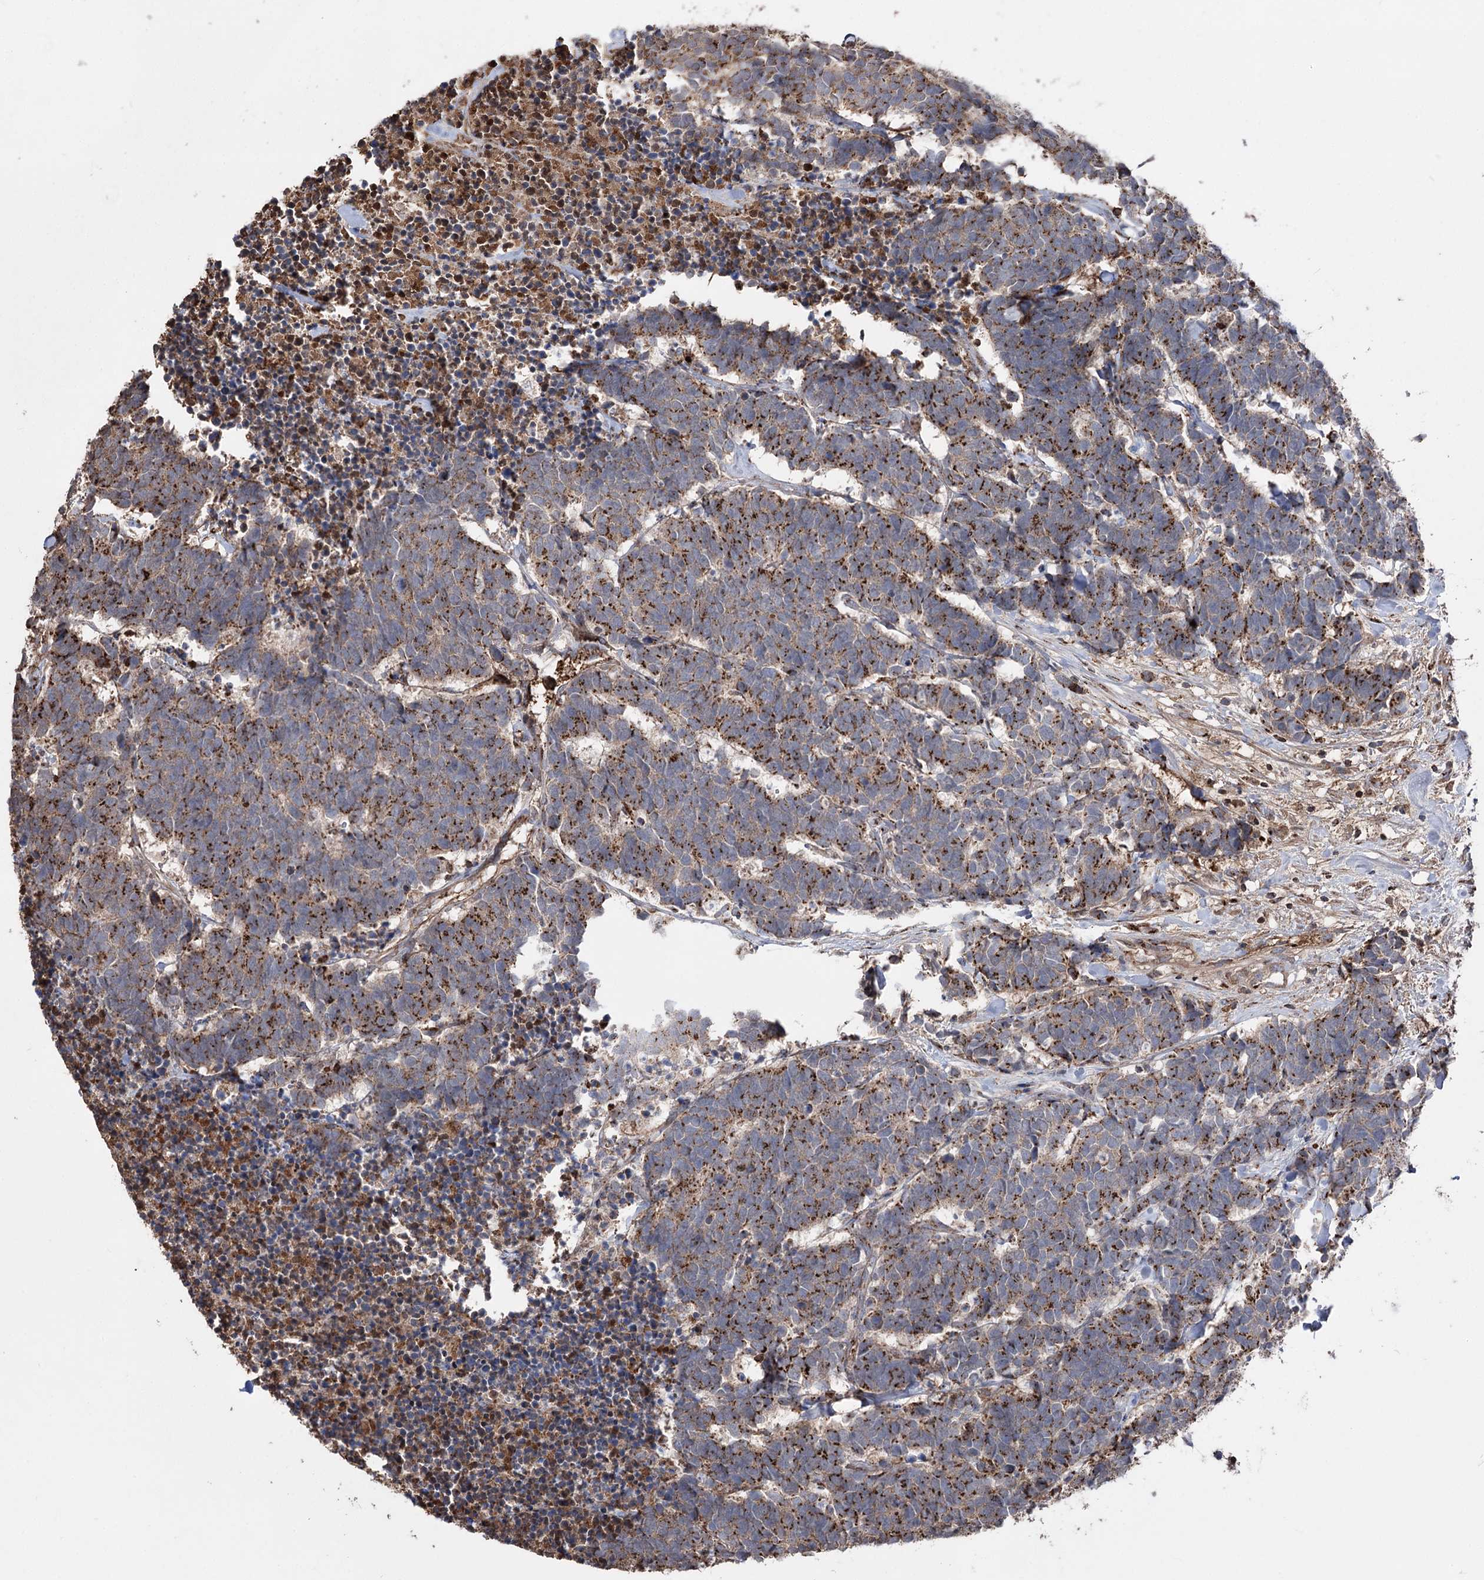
{"staining": {"intensity": "strong", "quantity": "25%-75%", "location": "cytoplasmic/membranous"}, "tissue": "carcinoid", "cell_type": "Tumor cells", "image_type": "cancer", "snomed": [{"axis": "morphology", "description": "Carcinoma, NOS"}, {"axis": "morphology", "description": "Carcinoid, malignant, NOS"}, {"axis": "topography", "description": "Urinary bladder"}], "caption": "Strong cytoplasmic/membranous staining for a protein is present in approximately 25%-75% of tumor cells of carcinoma using immunohistochemistry.", "gene": "ARHGAP20", "patient": {"sex": "male", "age": 57}}